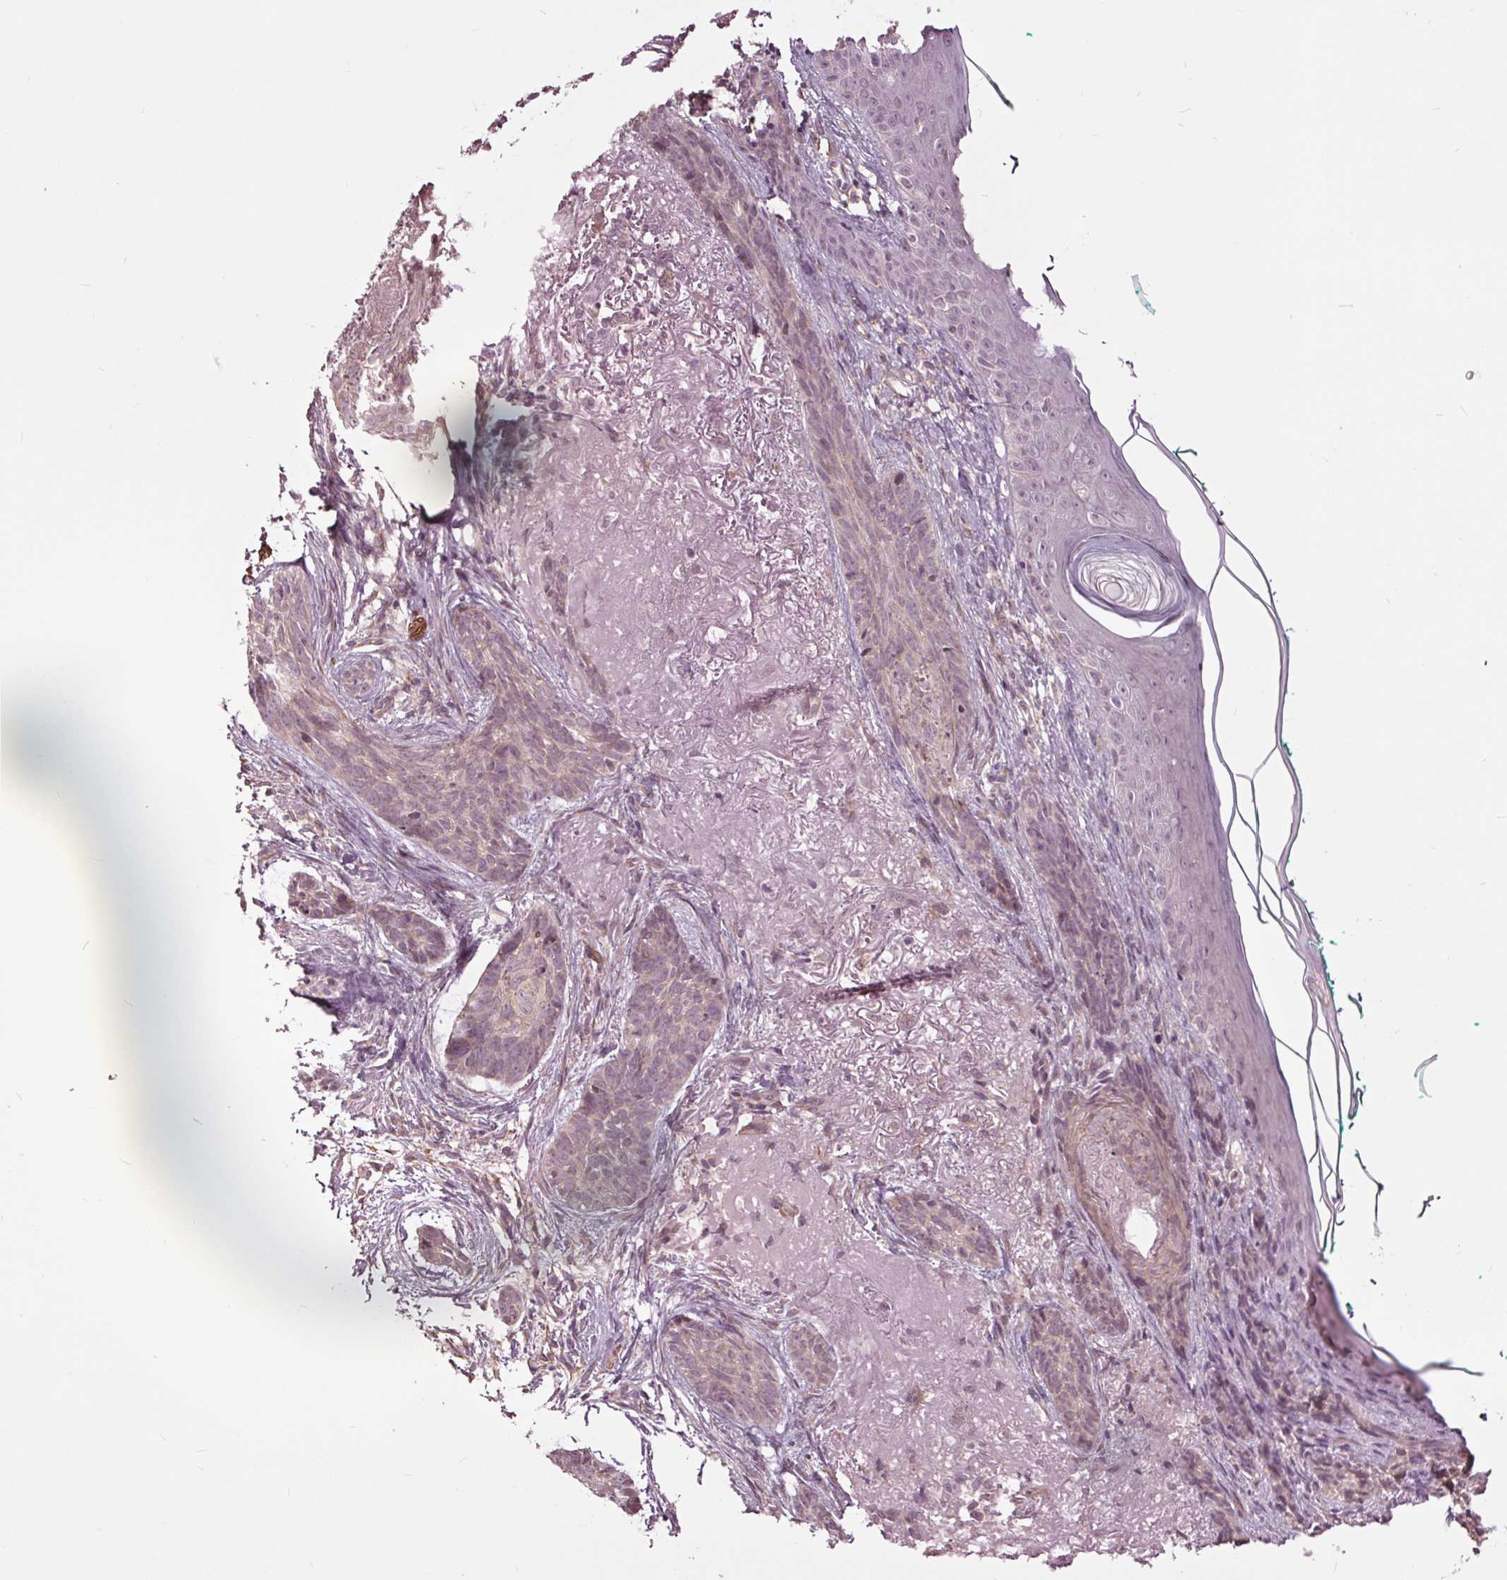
{"staining": {"intensity": "negative", "quantity": "none", "location": "none"}, "tissue": "skin cancer", "cell_type": "Tumor cells", "image_type": "cancer", "snomed": [{"axis": "morphology", "description": "Basal cell carcinoma"}, {"axis": "topography", "description": "Skin"}], "caption": "Skin cancer stained for a protein using immunohistochemistry displays no expression tumor cells.", "gene": "HAUS5", "patient": {"sex": "female", "age": 78}}